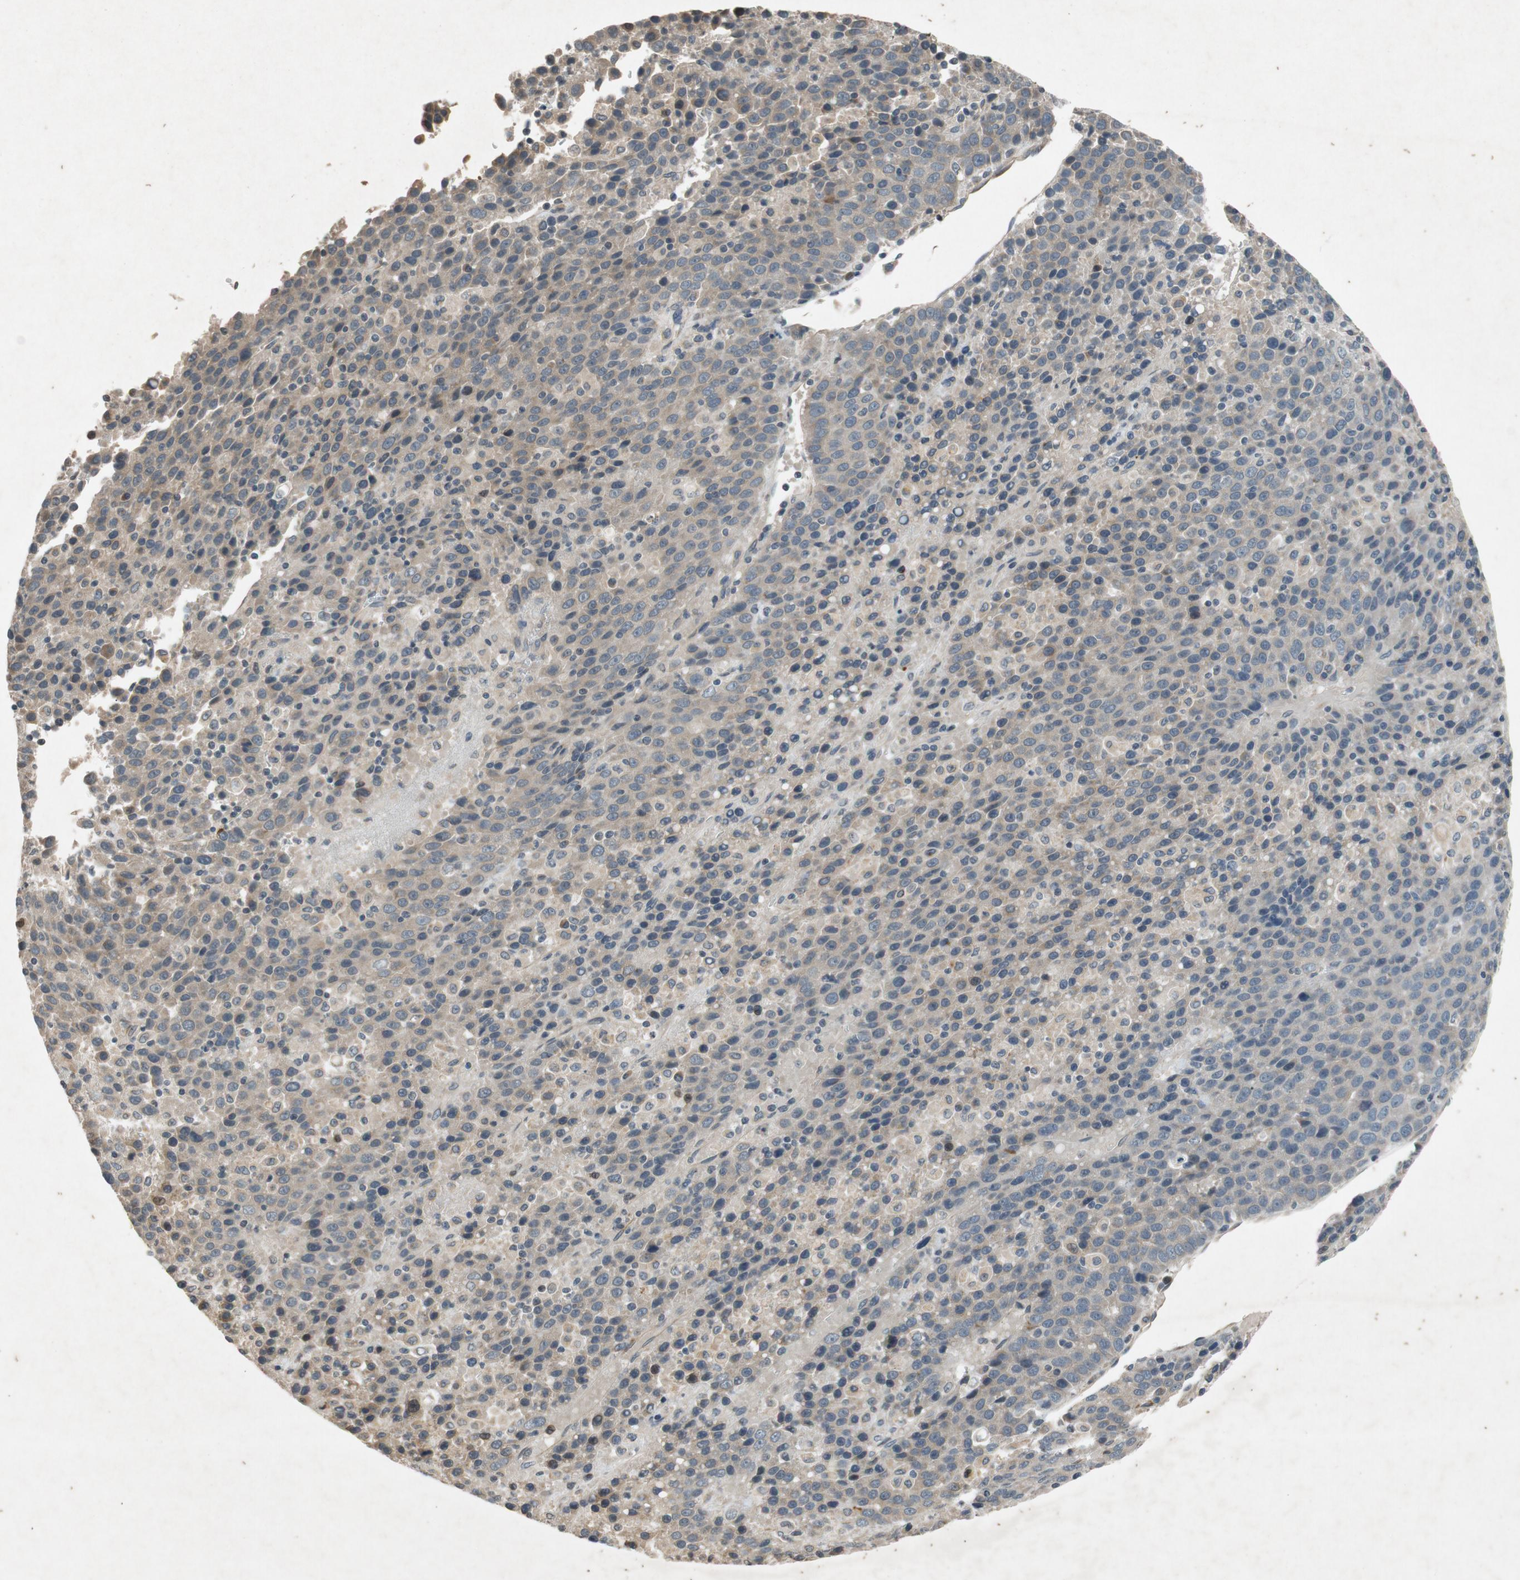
{"staining": {"intensity": "weak", "quantity": ">75%", "location": "cytoplasmic/membranous"}, "tissue": "liver cancer", "cell_type": "Tumor cells", "image_type": "cancer", "snomed": [{"axis": "morphology", "description": "Carcinoma, Hepatocellular, NOS"}, {"axis": "topography", "description": "Liver"}], "caption": "Hepatocellular carcinoma (liver) stained for a protein (brown) shows weak cytoplasmic/membranous positive expression in approximately >75% of tumor cells.", "gene": "ATP2C1", "patient": {"sex": "female", "age": 53}}